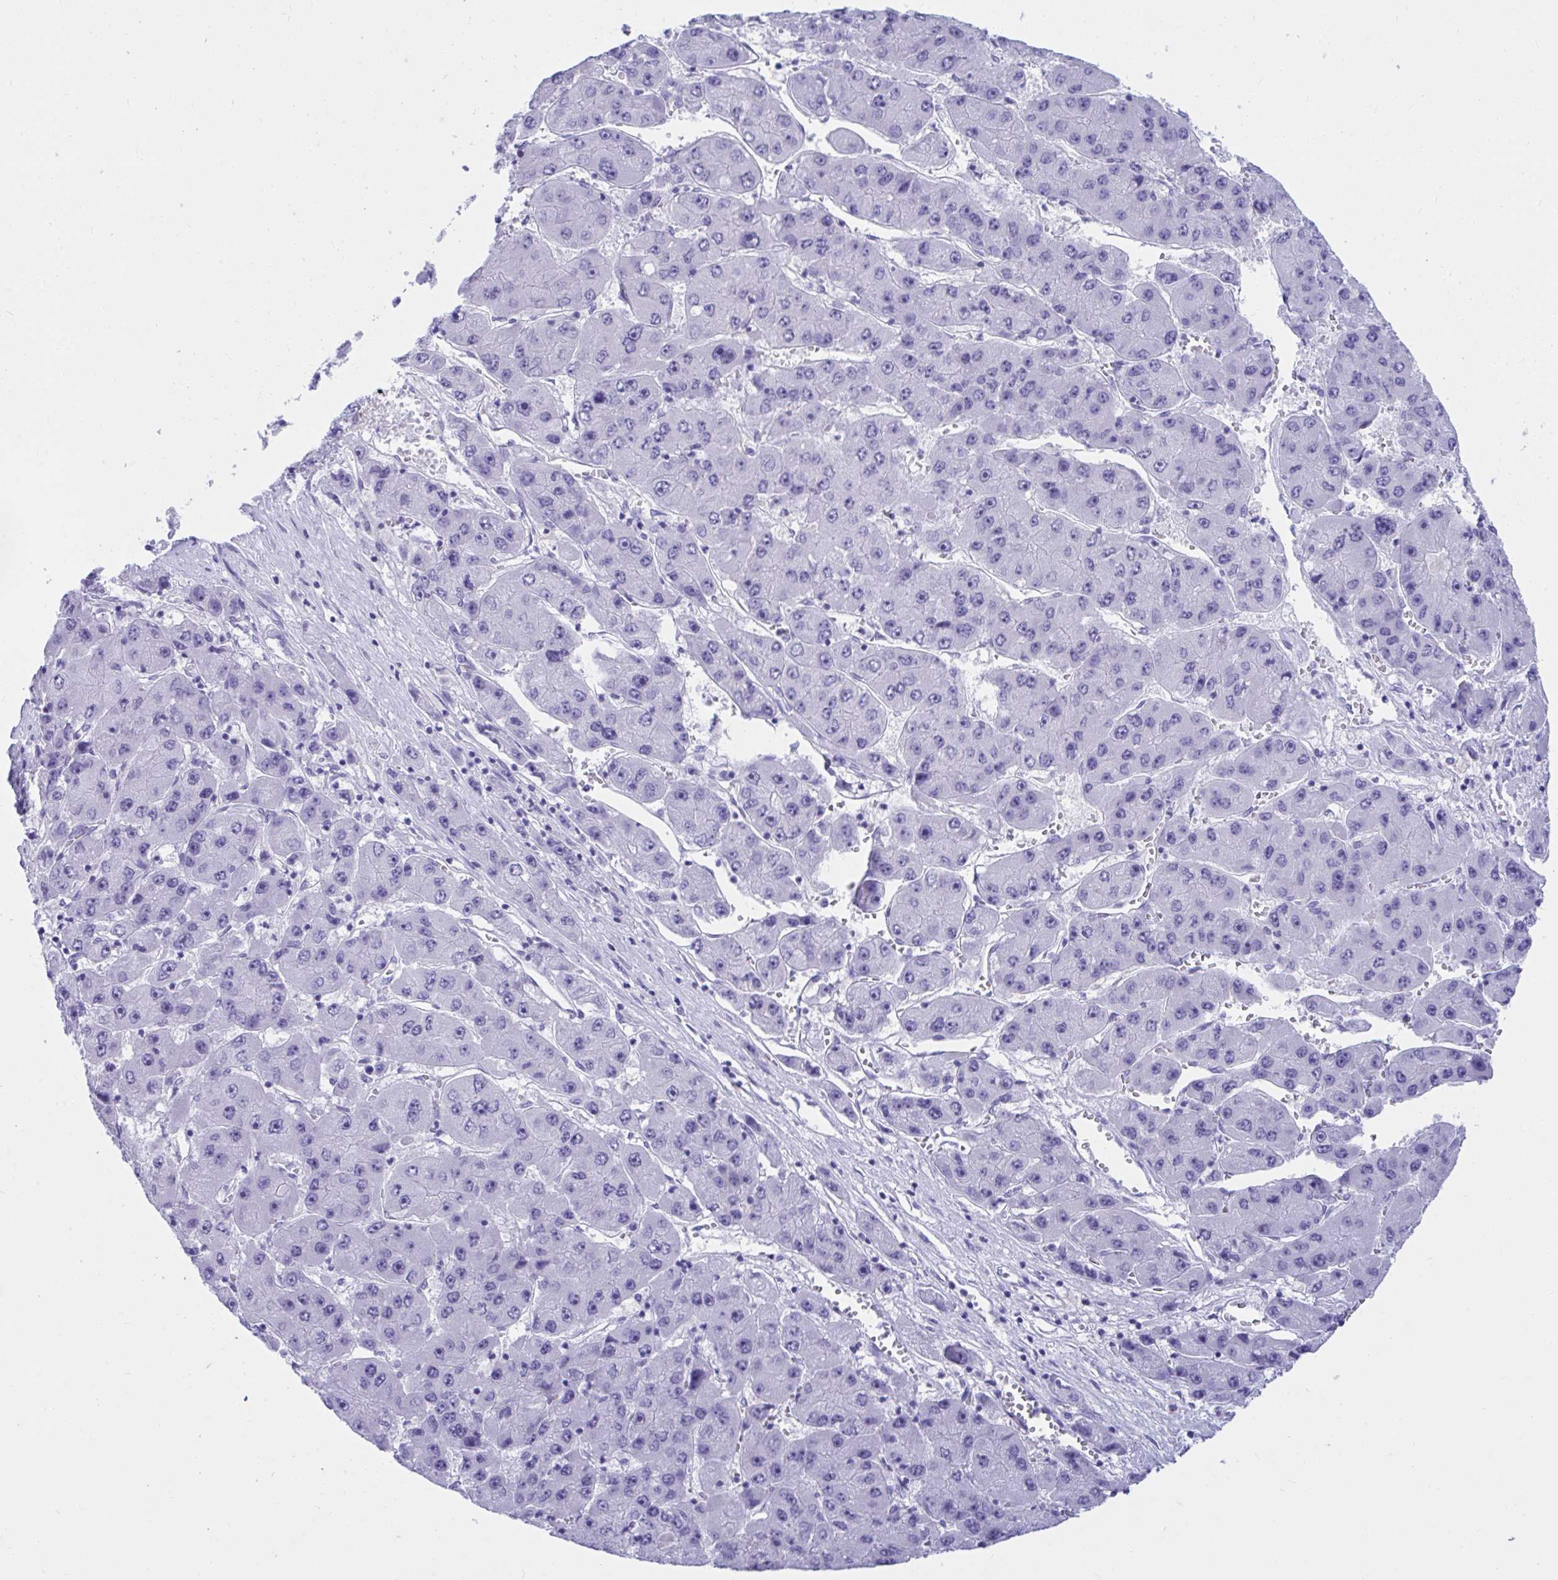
{"staining": {"intensity": "negative", "quantity": "none", "location": "none"}, "tissue": "liver cancer", "cell_type": "Tumor cells", "image_type": "cancer", "snomed": [{"axis": "morphology", "description": "Carcinoma, Hepatocellular, NOS"}, {"axis": "topography", "description": "Liver"}], "caption": "Liver cancer was stained to show a protein in brown. There is no significant expression in tumor cells.", "gene": "SHISA8", "patient": {"sex": "female", "age": 61}}